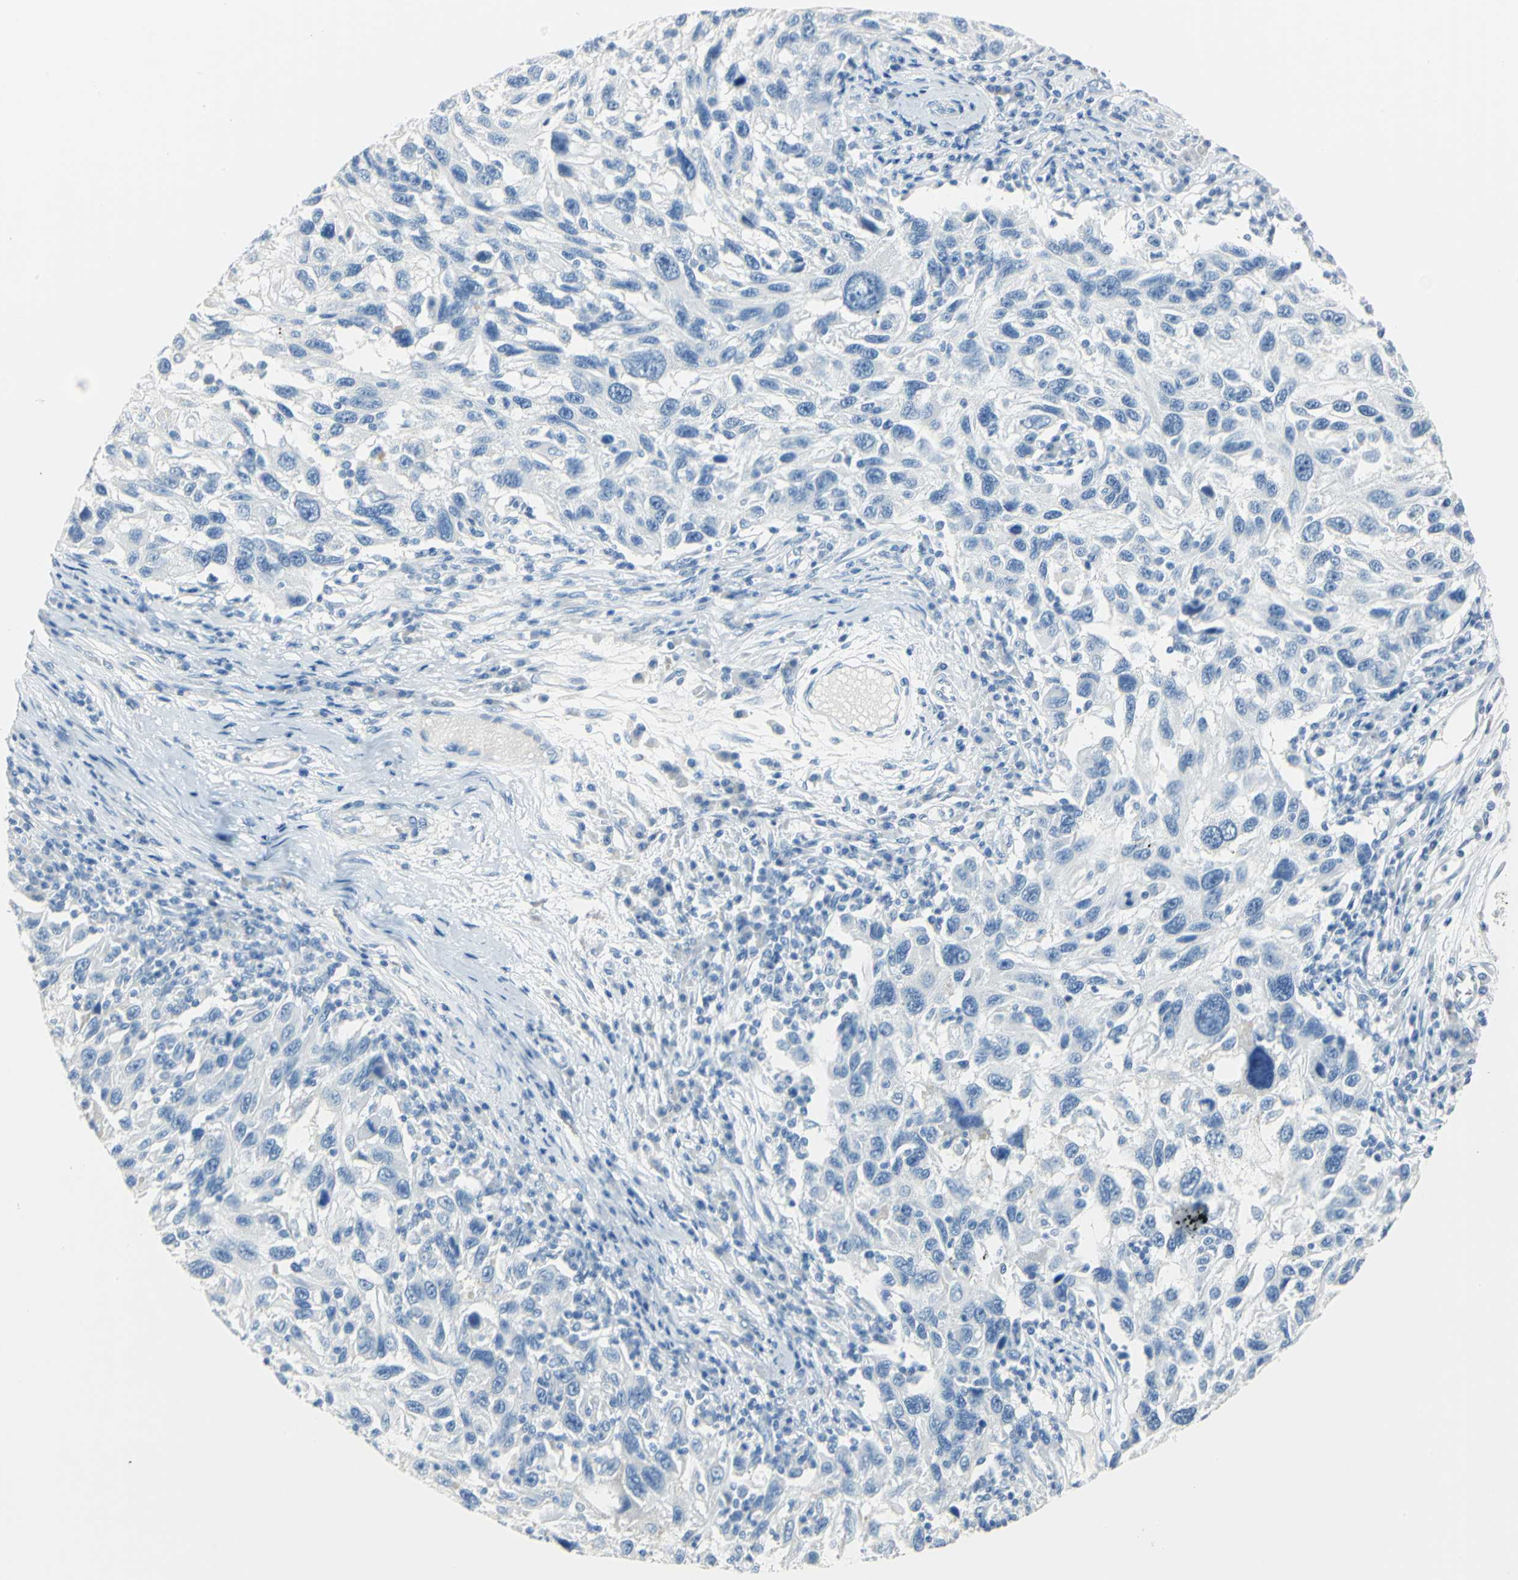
{"staining": {"intensity": "negative", "quantity": "none", "location": "none"}, "tissue": "melanoma", "cell_type": "Tumor cells", "image_type": "cancer", "snomed": [{"axis": "morphology", "description": "Malignant melanoma, NOS"}, {"axis": "topography", "description": "Skin"}], "caption": "The immunohistochemistry photomicrograph has no significant positivity in tumor cells of malignant melanoma tissue.", "gene": "CA3", "patient": {"sex": "male", "age": 53}}